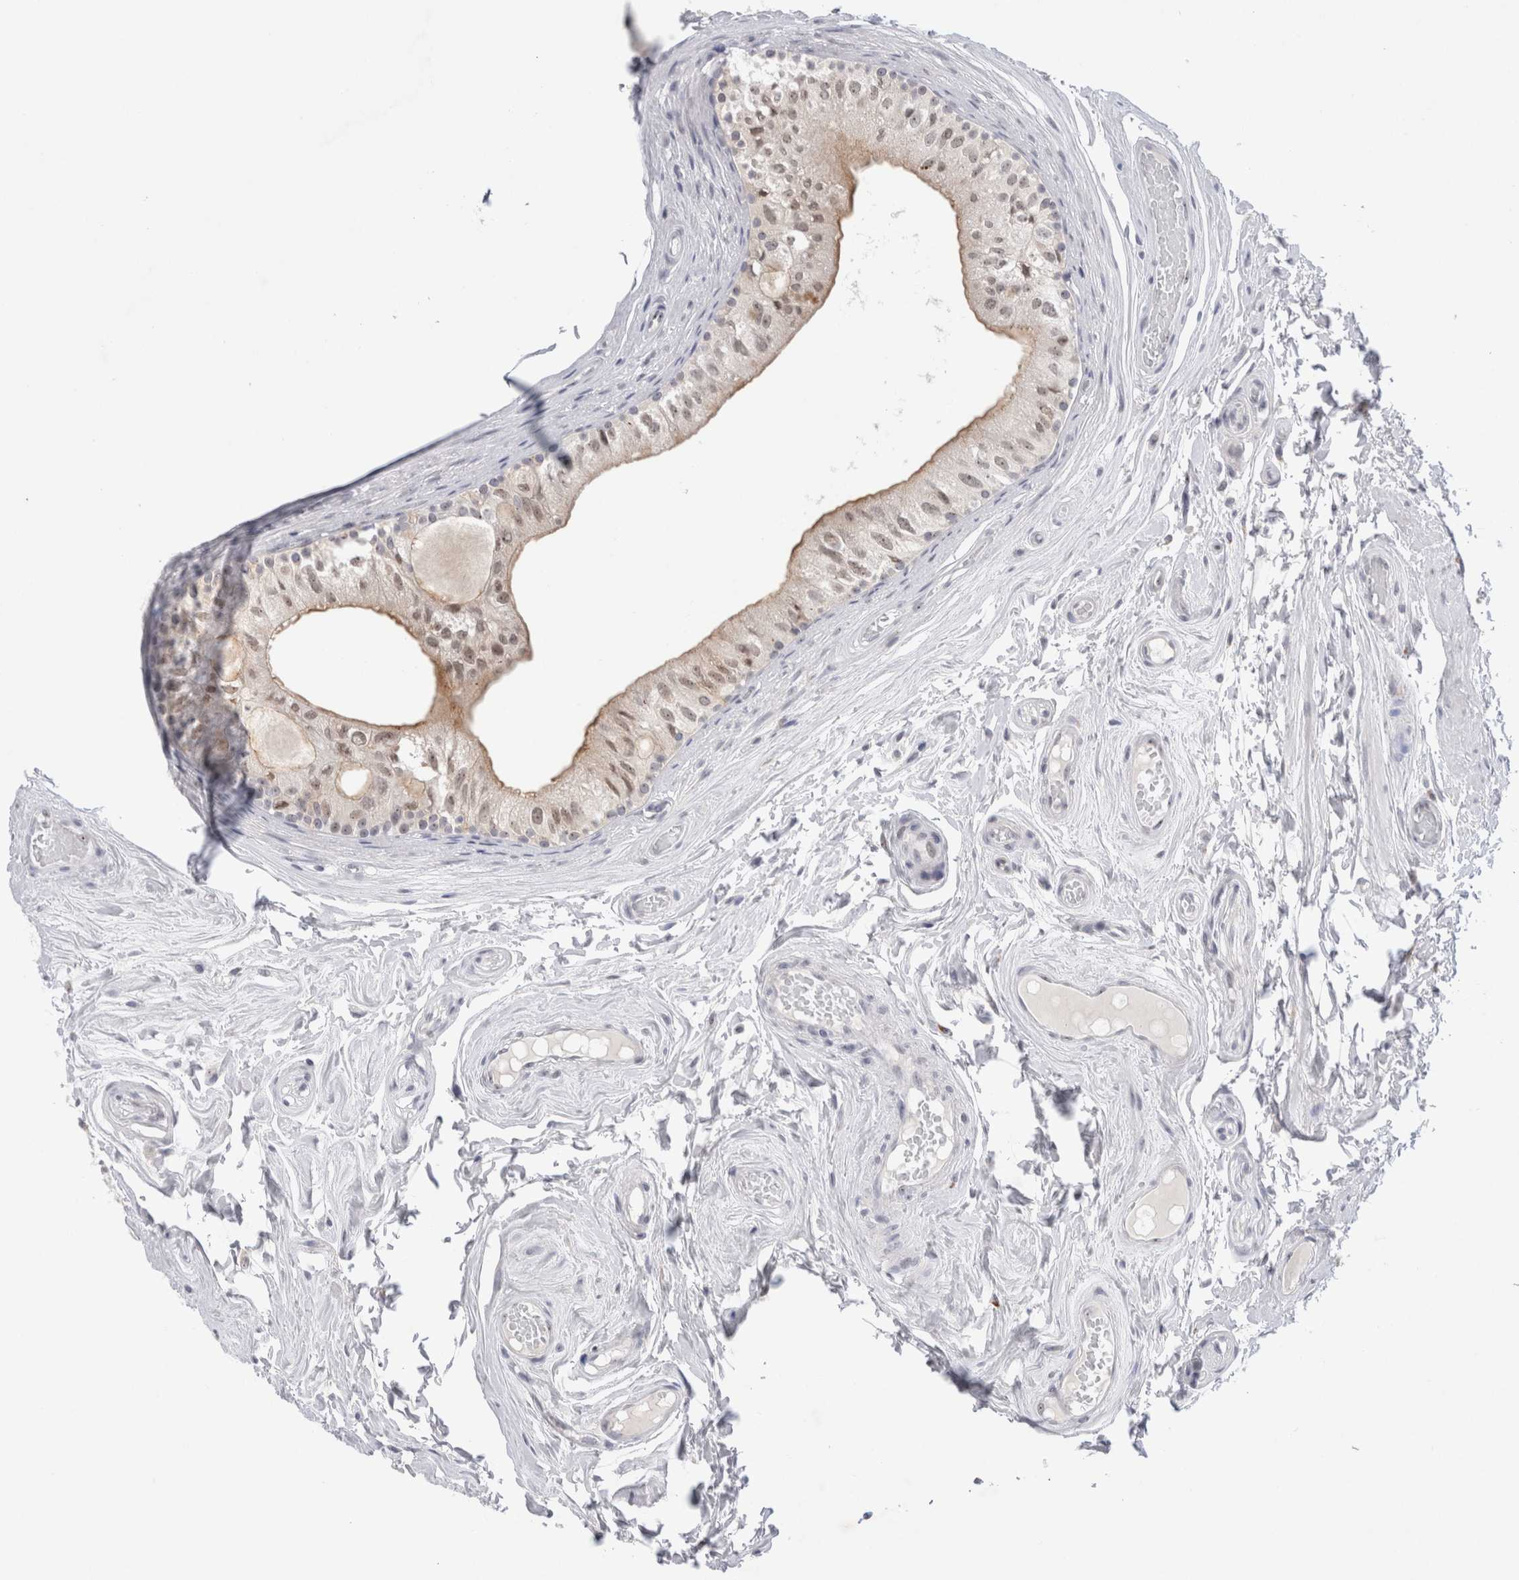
{"staining": {"intensity": "moderate", "quantity": ">75%", "location": "cytoplasmic/membranous,nuclear"}, "tissue": "epididymis", "cell_type": "Glandular cells", "image_type": "normal", "snomed": [{"axis": "morphology", "description": "Normal tissue, NOS"}, {"axis": "topography", "description": "Epididymis"}], "caption": "Brown immunohistochemical staining in normal epididymis shows moderate cytoplasmic/membranous,nuclear positivity in about >75% of glandular cells.", "gene": "CERS5", "patient": {"sex": "male", "age": 79}}